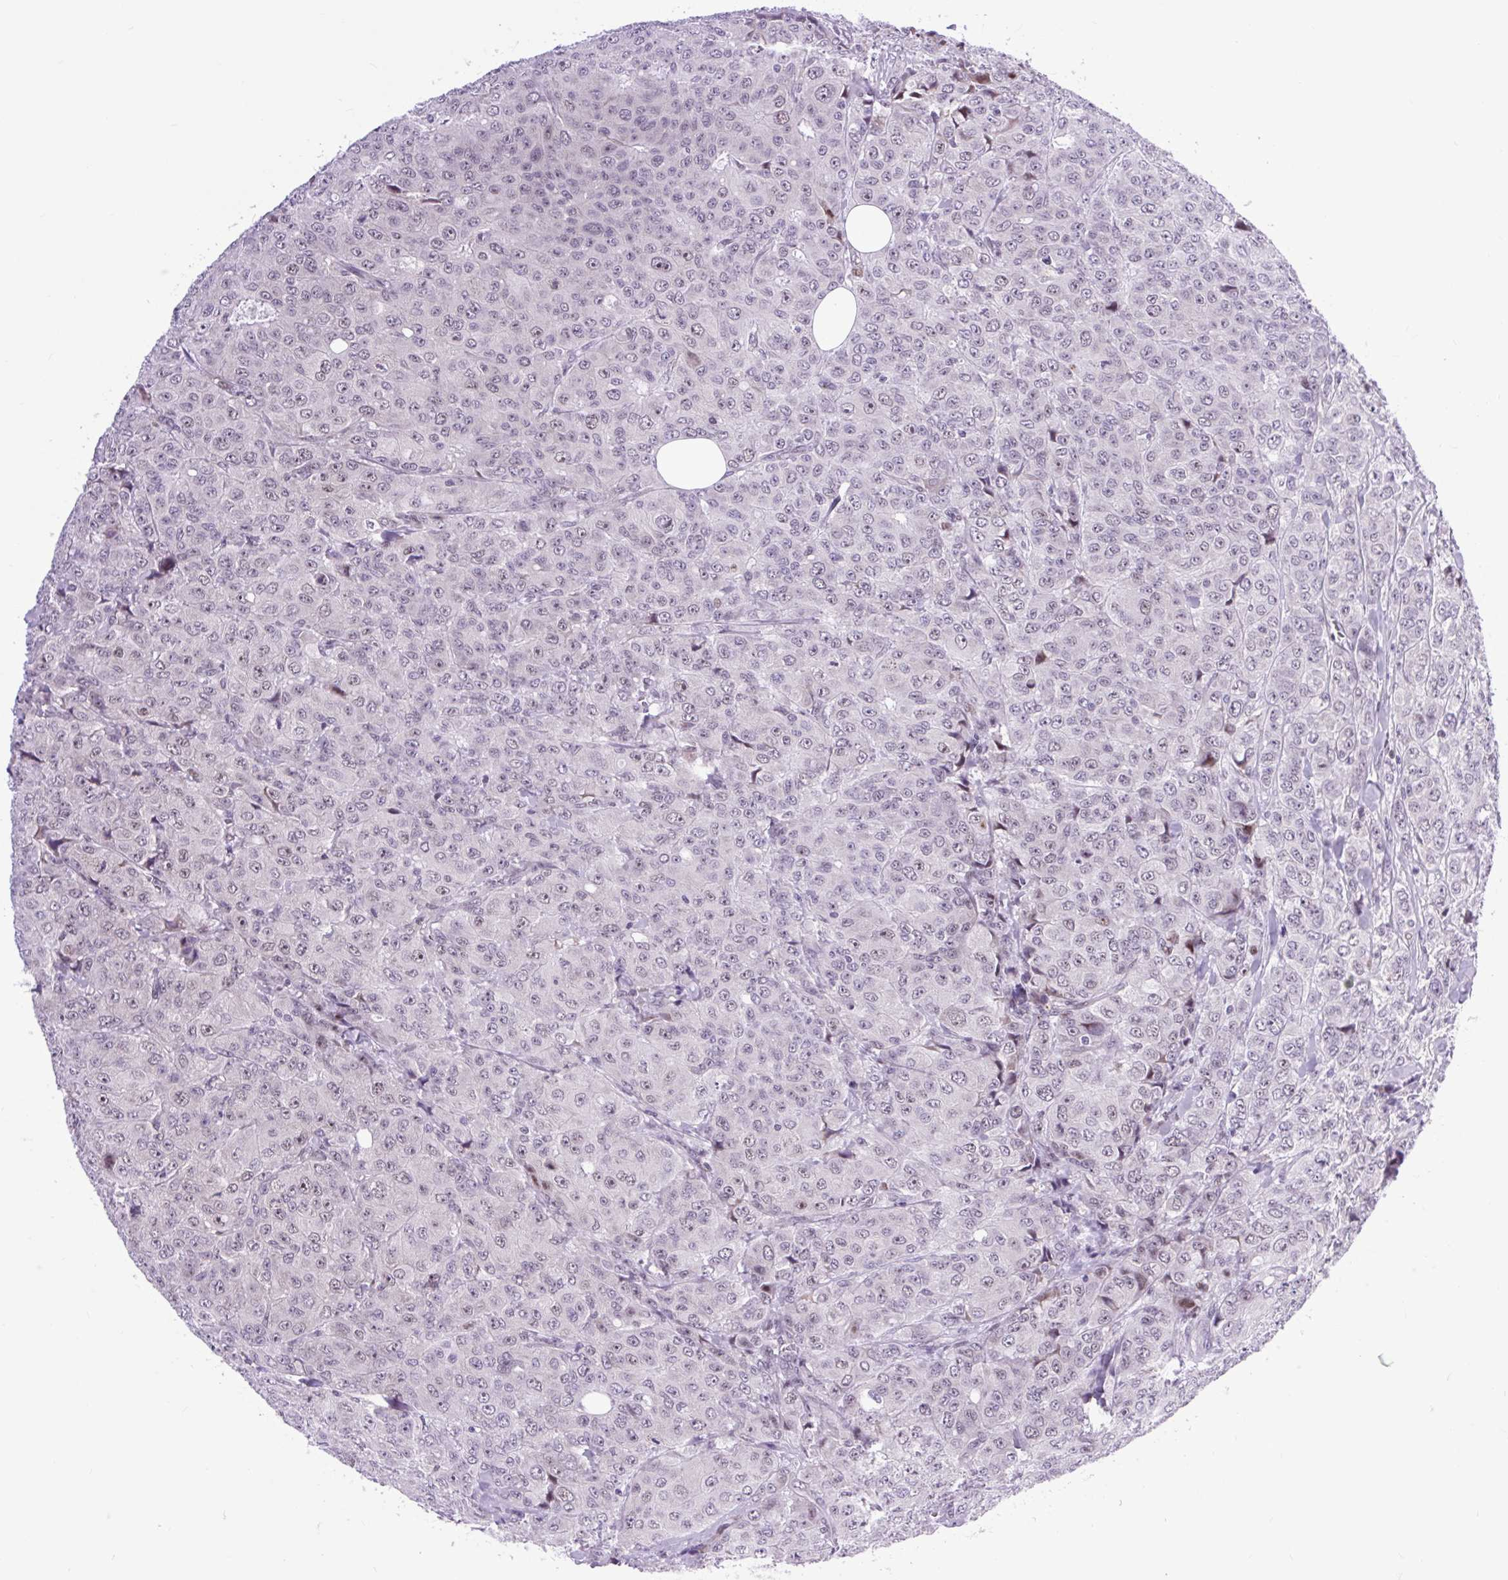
{"staining": {"intensity": "moderate", "quantity": "25%-75%", "location": "nuclear"}, "tissue": "breast cancer", "cell_type": "Tumor cells", "image_type": "cancer", "snomed": [{"axis": "morphology", "description": "Duct carcinoma"}, {"axis": "topography", "description": "Breast"}], "caption": "IHC (DAB) staining of human breast infiltrating ductal carcinoma reveals moderate nuclear protein expression in about 25%-75% of tumor cells.", "gene": "CLK2", "patient": {"sex": "female", "age": 43}}